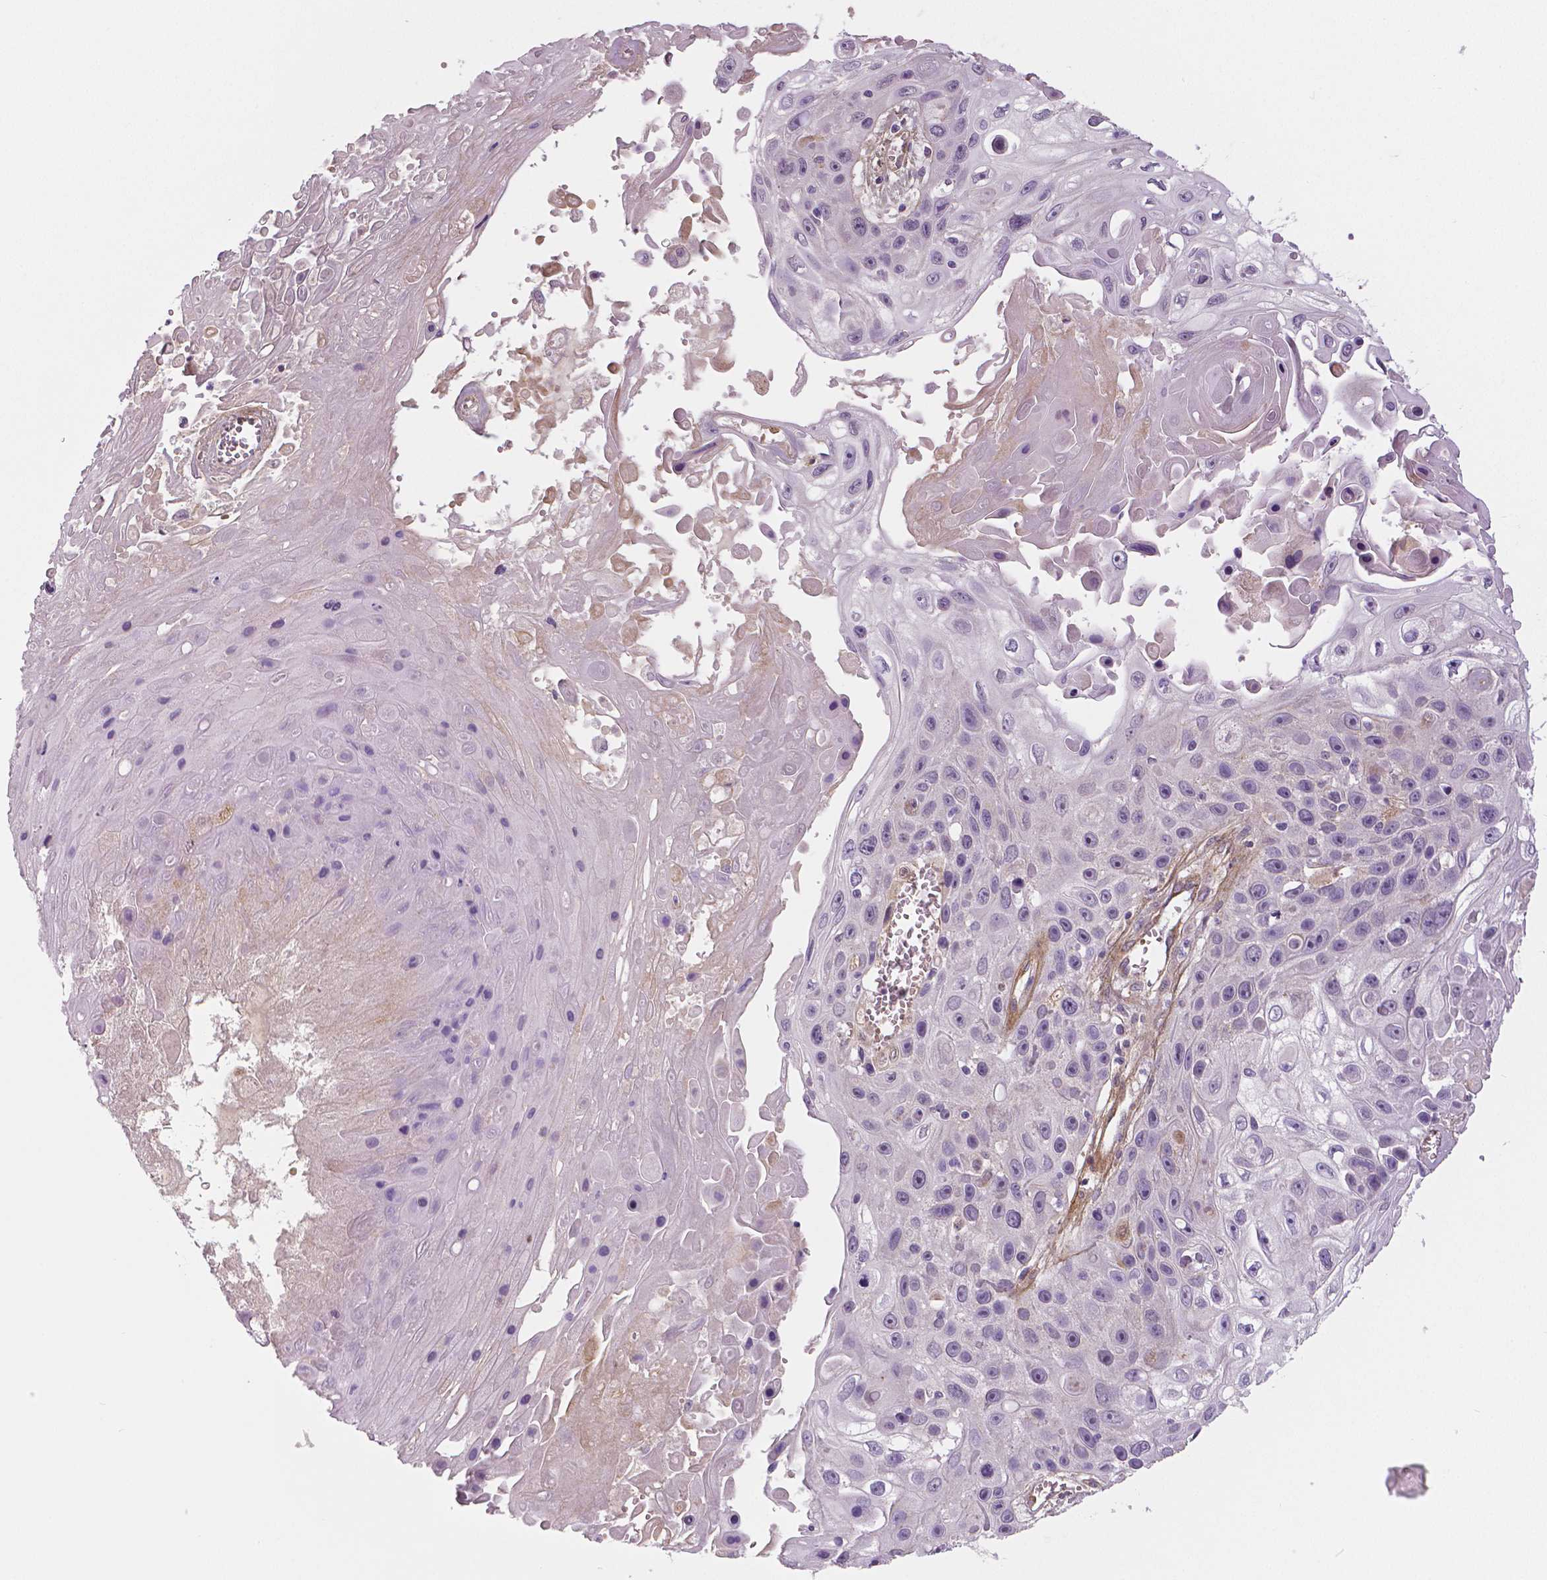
{"staining": {"intensity": "negative", "quantity": "none", "location": "none"}, "tissue": "skin cancer", "cell_type": "Tumor cells", "image_type": "cancer", "snomed": [{"axis": "morphology", "description": "Squamous cell carcinoma, NOS"}, {"axis": "topography", "description": "Skin"}], "caption": "This is an immunohistochemistry photomicrograph of human skin cancer. There is no staining in tumor cells.", "gene": "FLT1", "patient": {"sex": "male", "age": 82}}